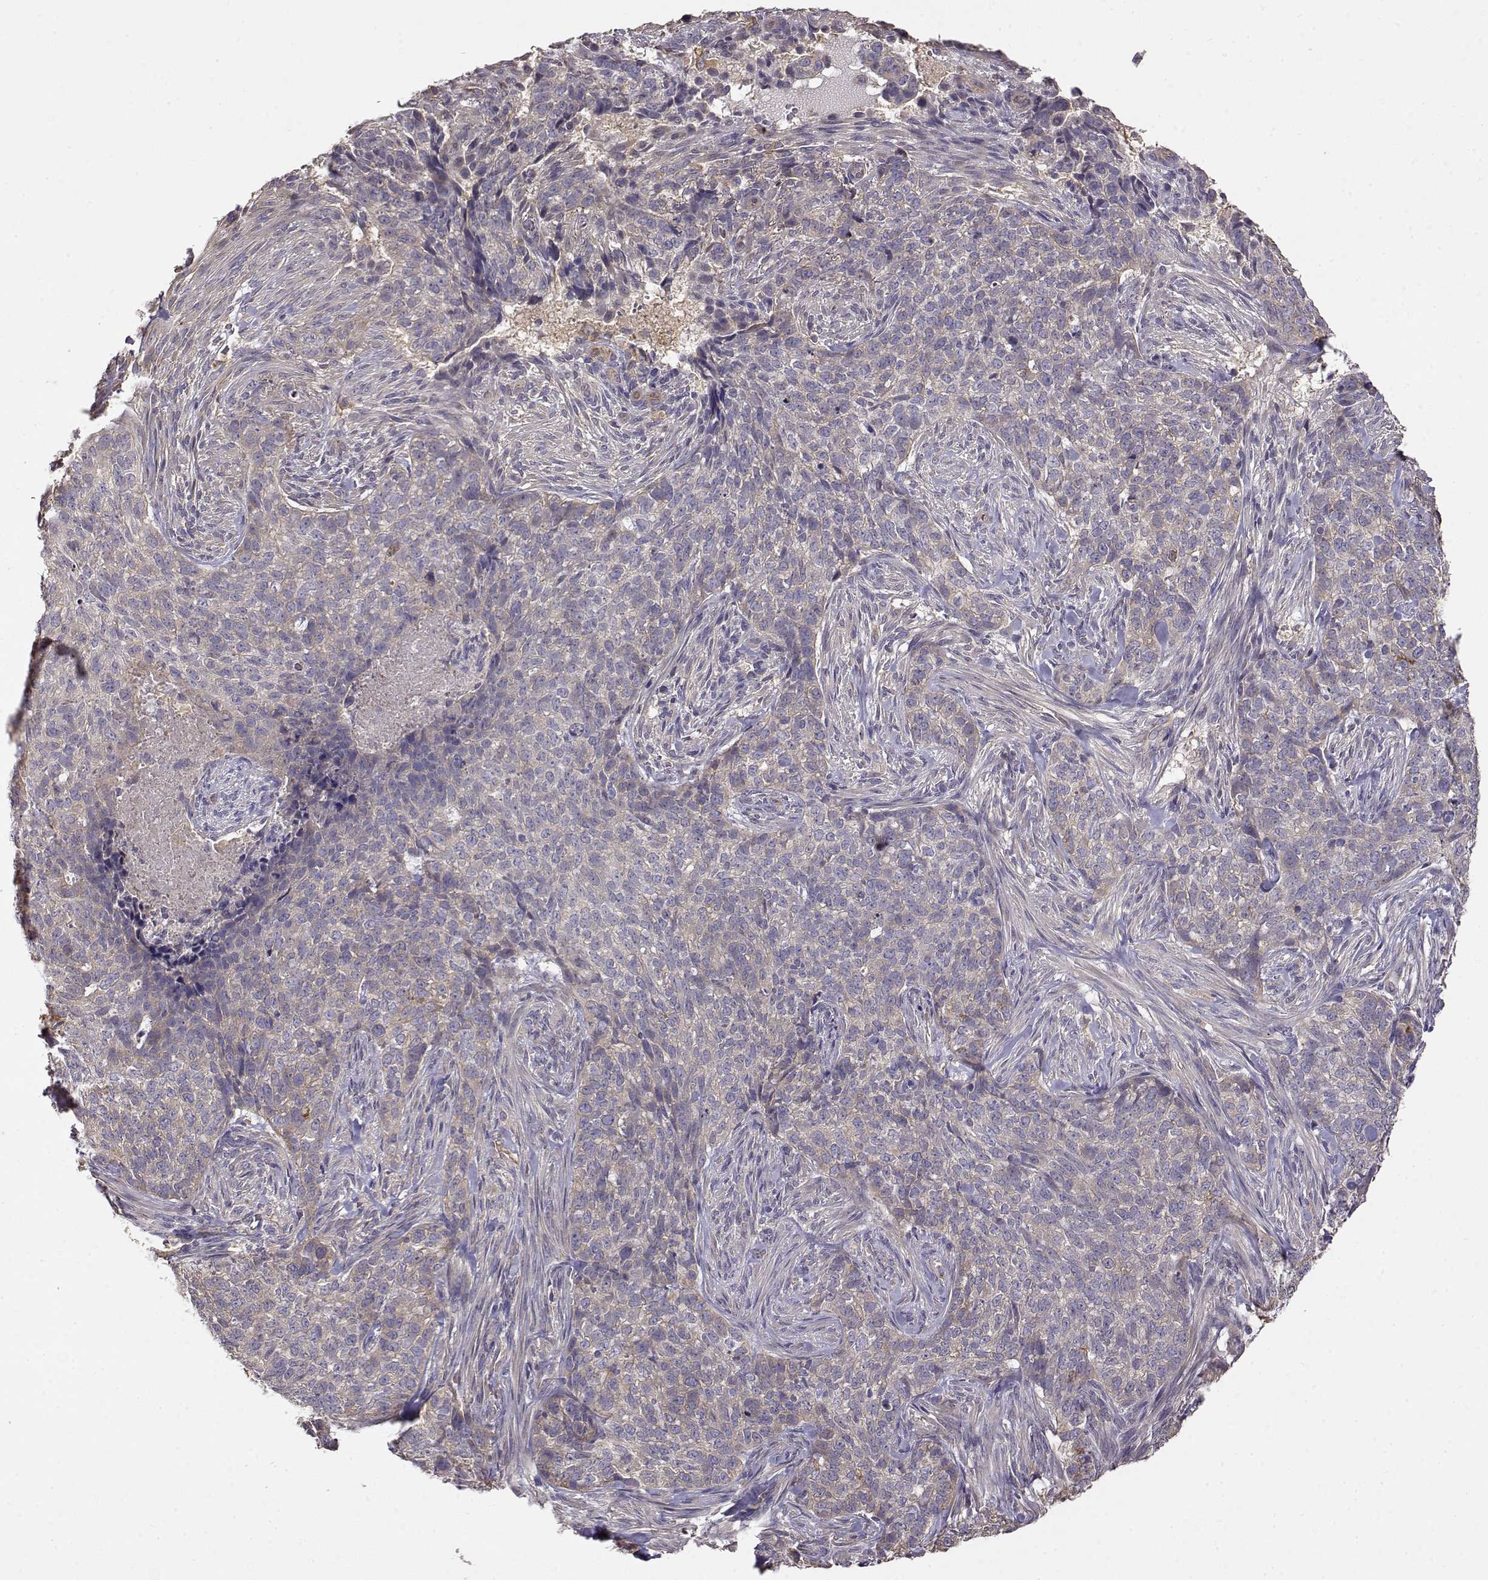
{"staining": {"intensity": "weak", "quantity": "25%-75%", "location": "cytoplasmic/membranous"}, "tissue": "skin cancer", "cell_type": "Tumor cells", "image_type": "cancer", "snomed": [{"axis": "morphology", "description": "Basal cell carcinoma"}, {"axis": "topography", "description": "Skin"}], "caption": "IHC image of human skin basal cell carcinoma stained for a protein (brown), which shows low levels of weak cytoplasmic/membranous expression in about 25%-75% of tumor cells.", "gene": "CRIM1", "patient": {"sex": "female", "age": 69}}